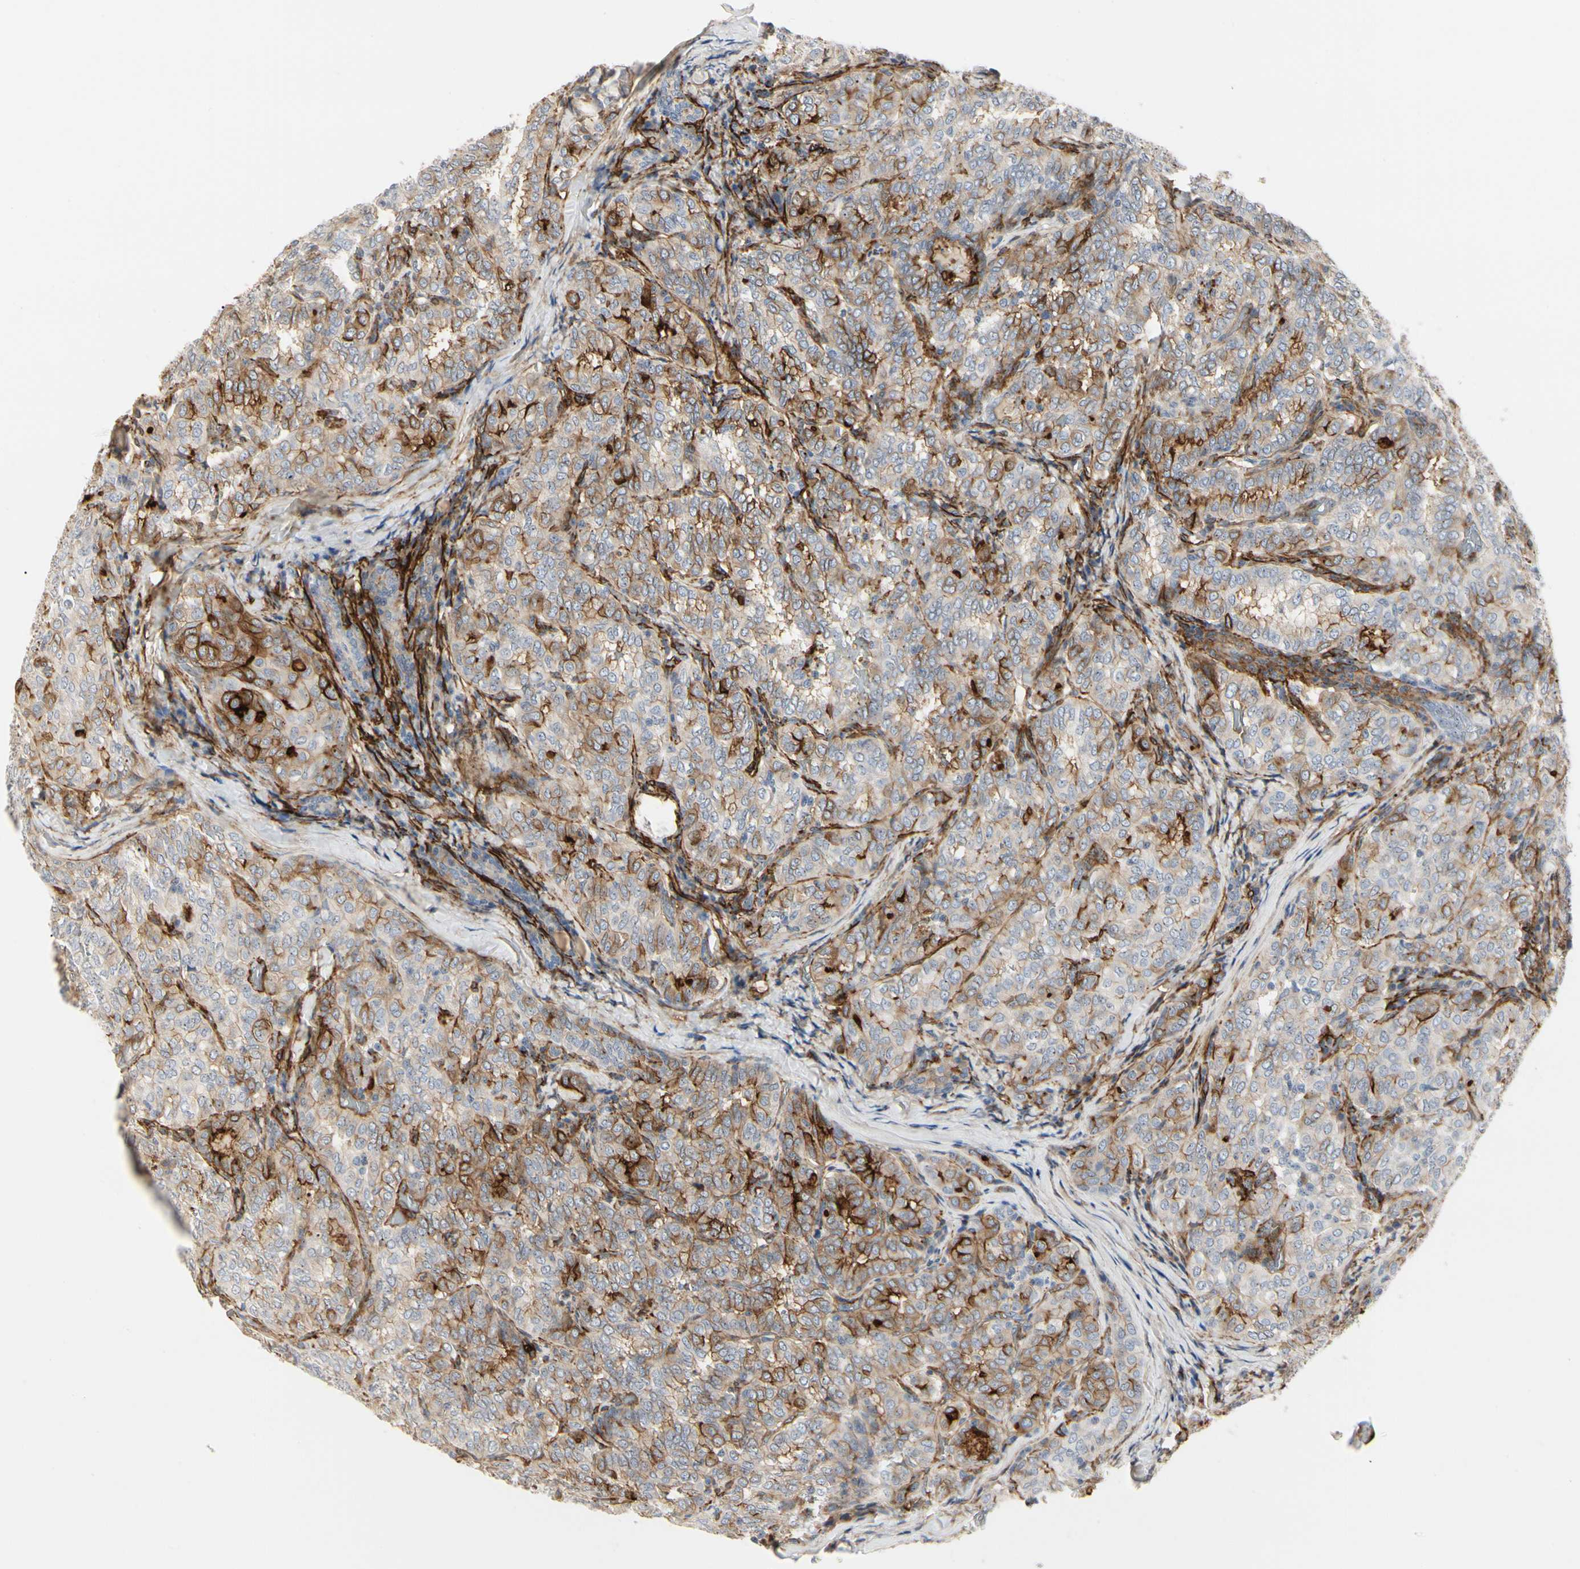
{"staining": {"intensity": "weak", "quantity": ">75%", "location": "cytoplasmic/membranous"}, "tissue": "thyroid cancer", "cell_type": "Tumor cells", "image_type": "cancer", "snomed": [{"axis": "morphology", "description": "Normal tissue, NOS"}, {"axis": "morphology", "description": "Papillary adenocarcinoma, NOS"}, {"axis": "topography", "description": "Thyroid gland"}], "caption": "A brown stain shows weak cytoplasmic/membranous expression of a protein in human thyroid cancer (papillary adenocarcinoma) tumor cells.", "gene": "GGT5", "patient": {"sex": "female", "age": 30}}